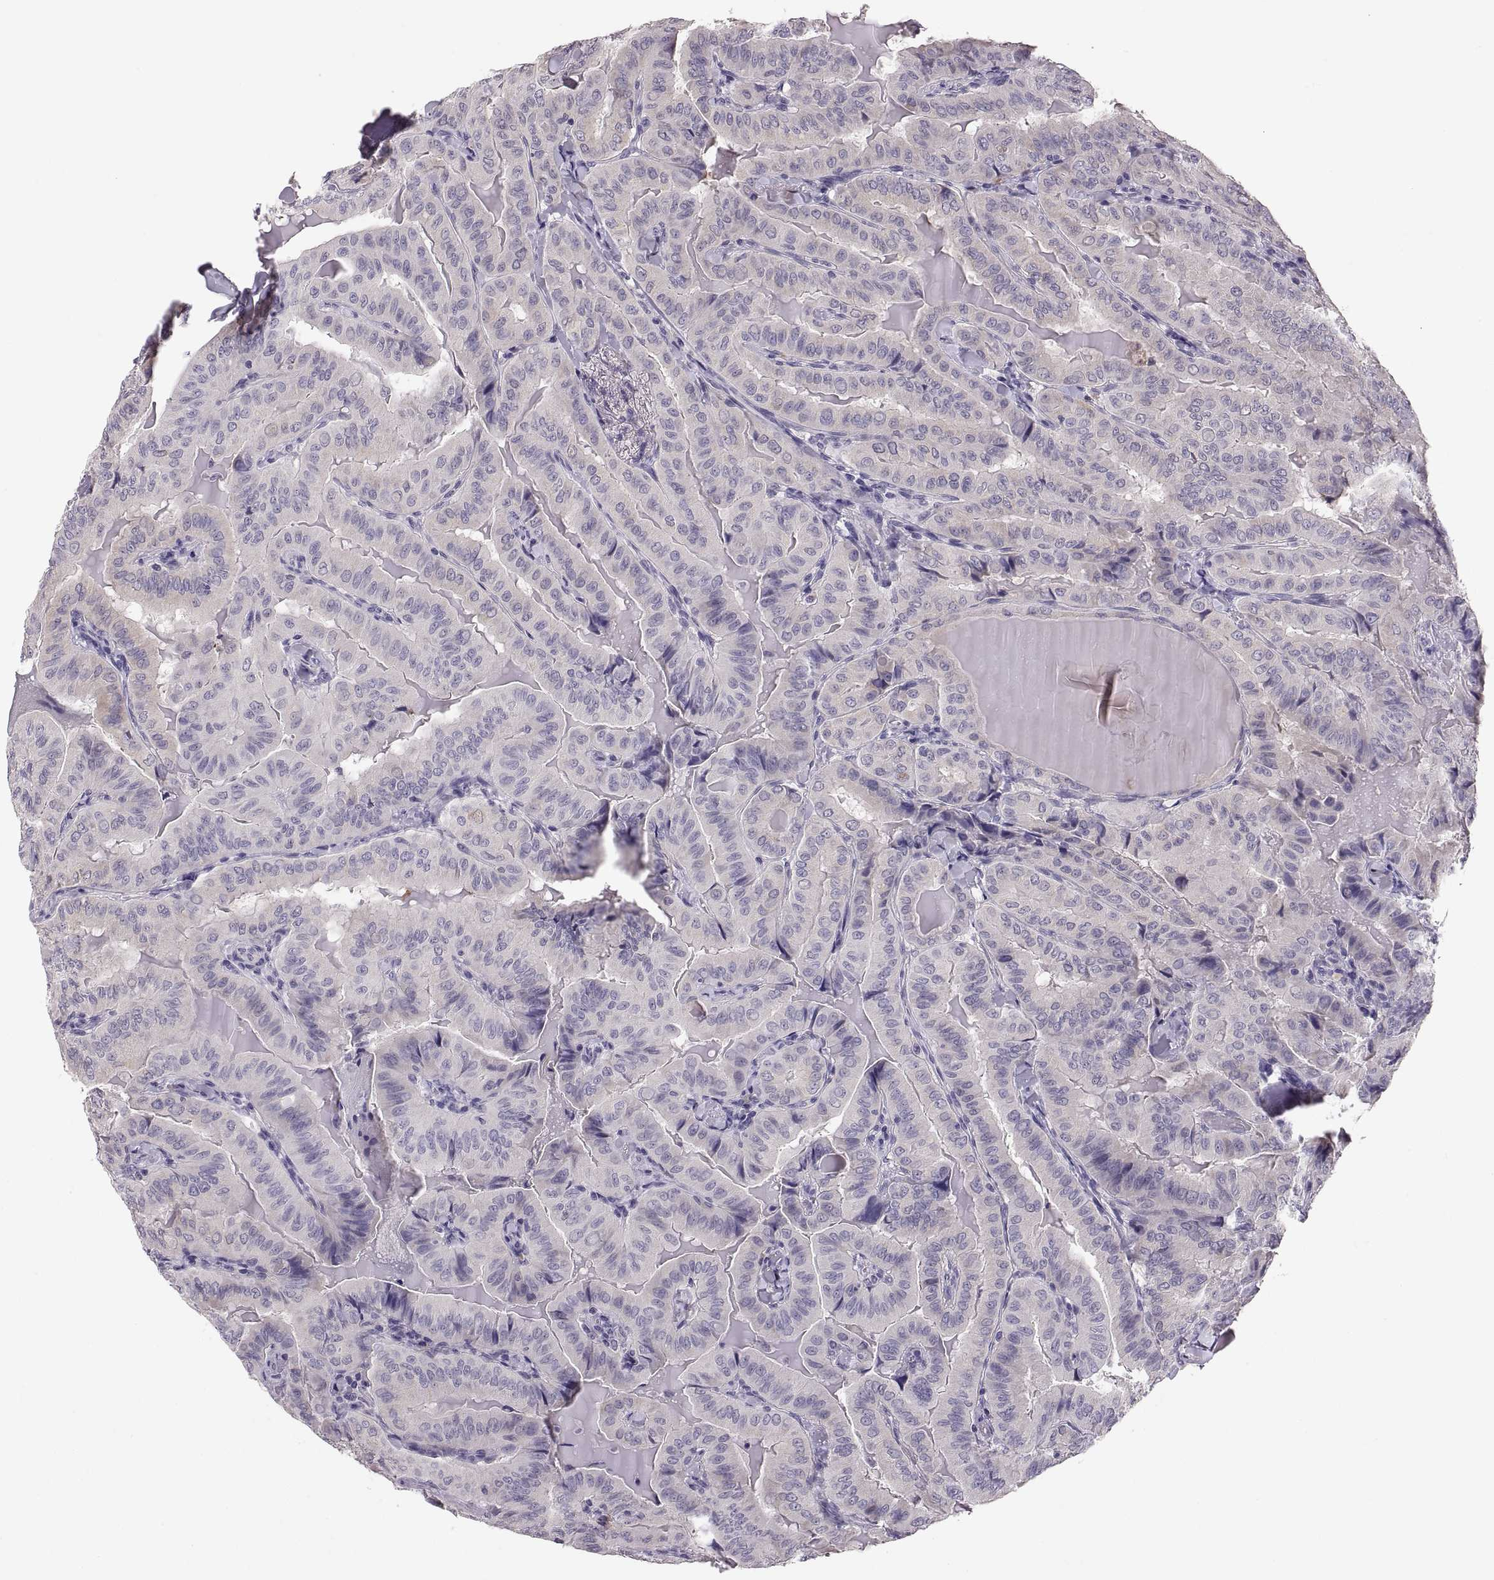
{"staining": {"intensity": "negative", "quantity": "none", "location": "none"}, "tissue": "thyroid cancer", "cell_type": "Tumor cells", "image_type": "cancer", "snomed": [{"axis": "morphology", "description": "Papillary adenocarcinoma, NOS"}, {"axis": "topography", "description": "Thyroid gland"}], "caption": "The micrograph reveals no significant positivity in tumor cells of papillary adenocarcinoma (thyroid).", "gene": "MAGEB18", "patient": {"sex": "female", "age": 68}}